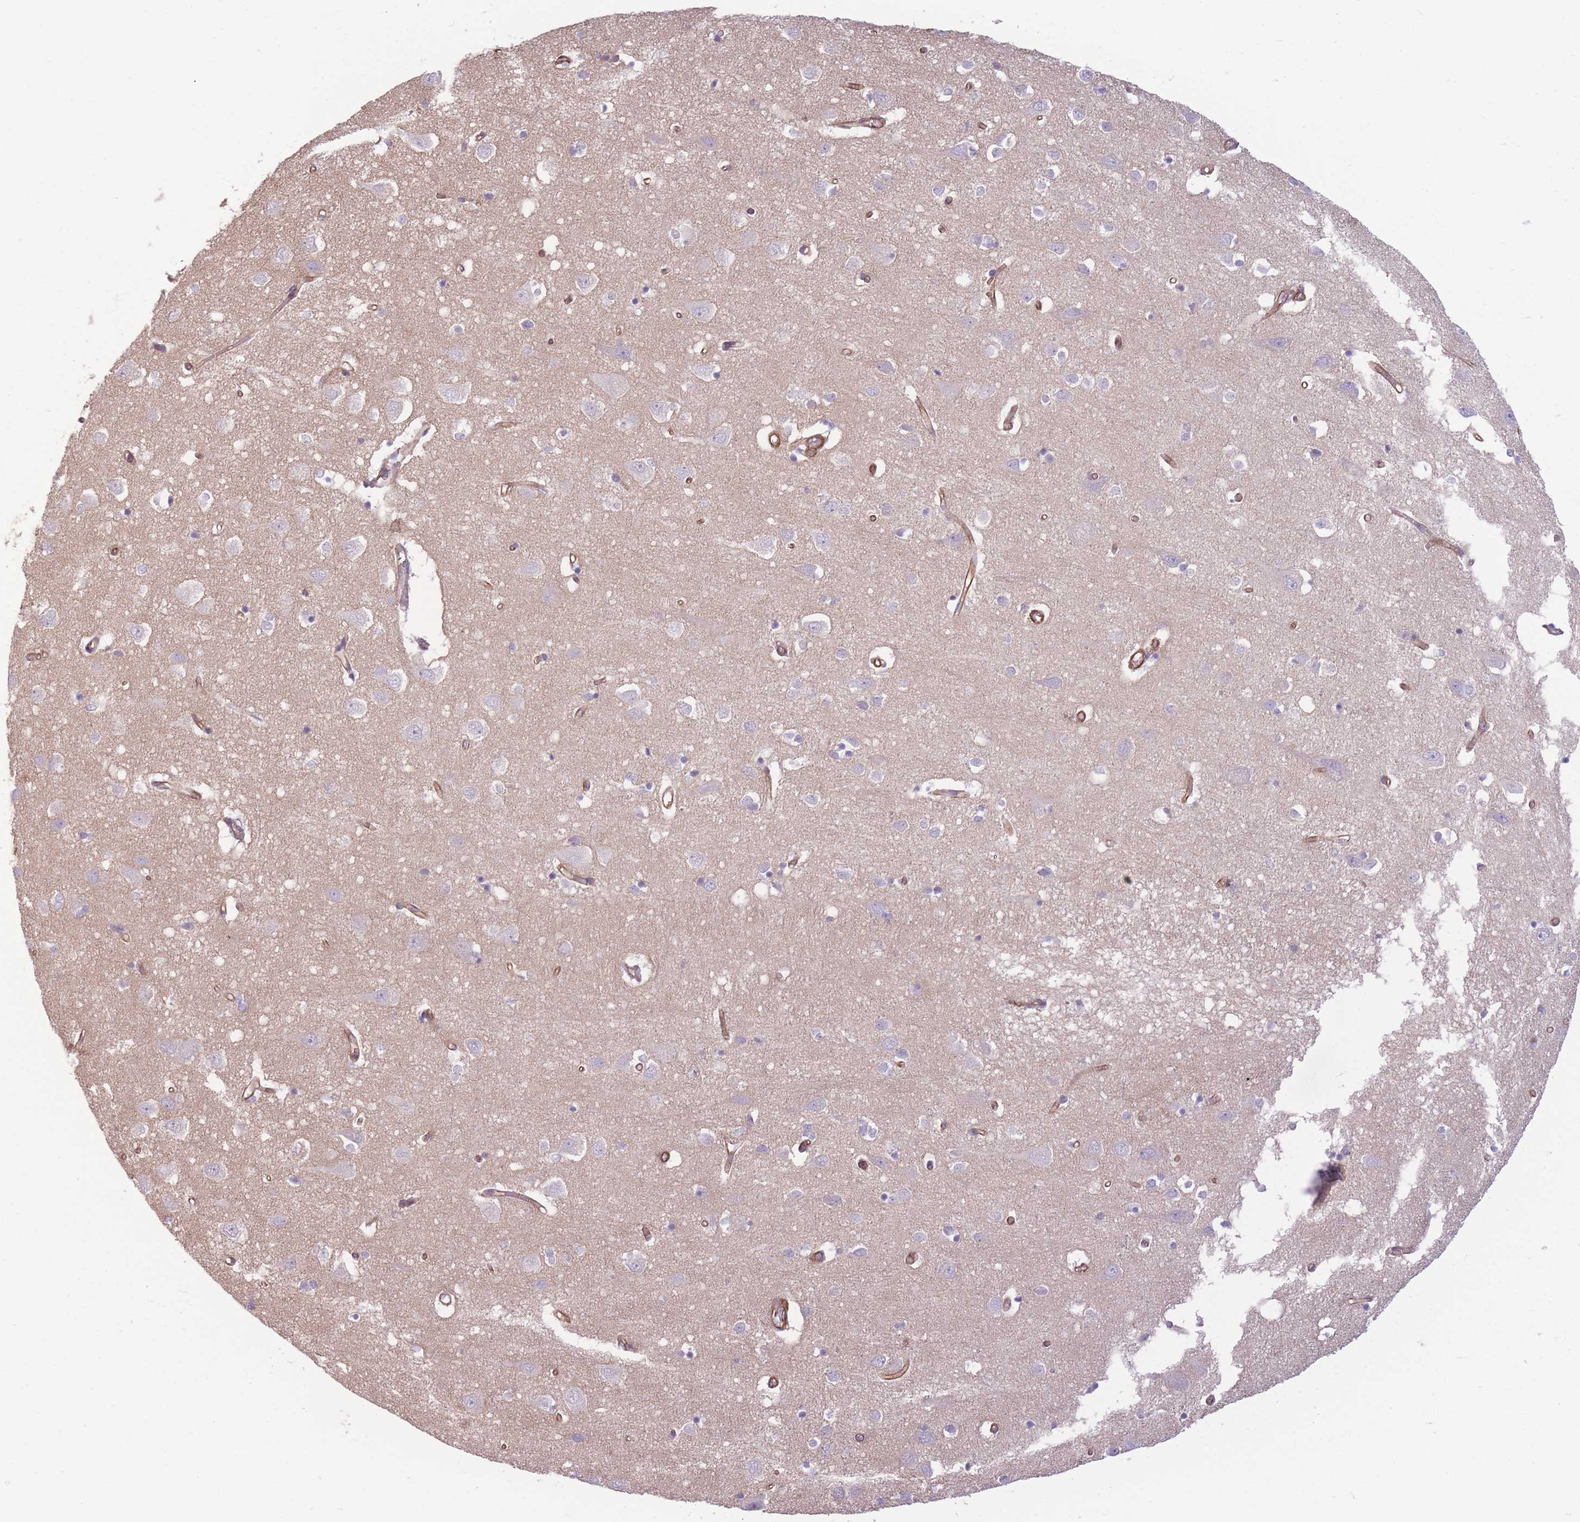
{"staining": {"intensity": "moderate", "quantity": ">75%", "location": "cytoplasmic/membranous"}, "tissue": "cerebral cortex", "cell_type": "Endothelial cells", "image_type": "normal", "snomed": [{"axis": "morphology", "description": "Normal tissue, NOS"}, {"axis": "topography", "description": "Cerebral cortex"}], "caption": "Cerebral cortex stained for a protein (brown) demonstrates moderate cytoplasmic/membranous positive staining in about >75% of endothelial cells.", "gene": "ADD1", "patient": {"sex": "male", "age": 70}}